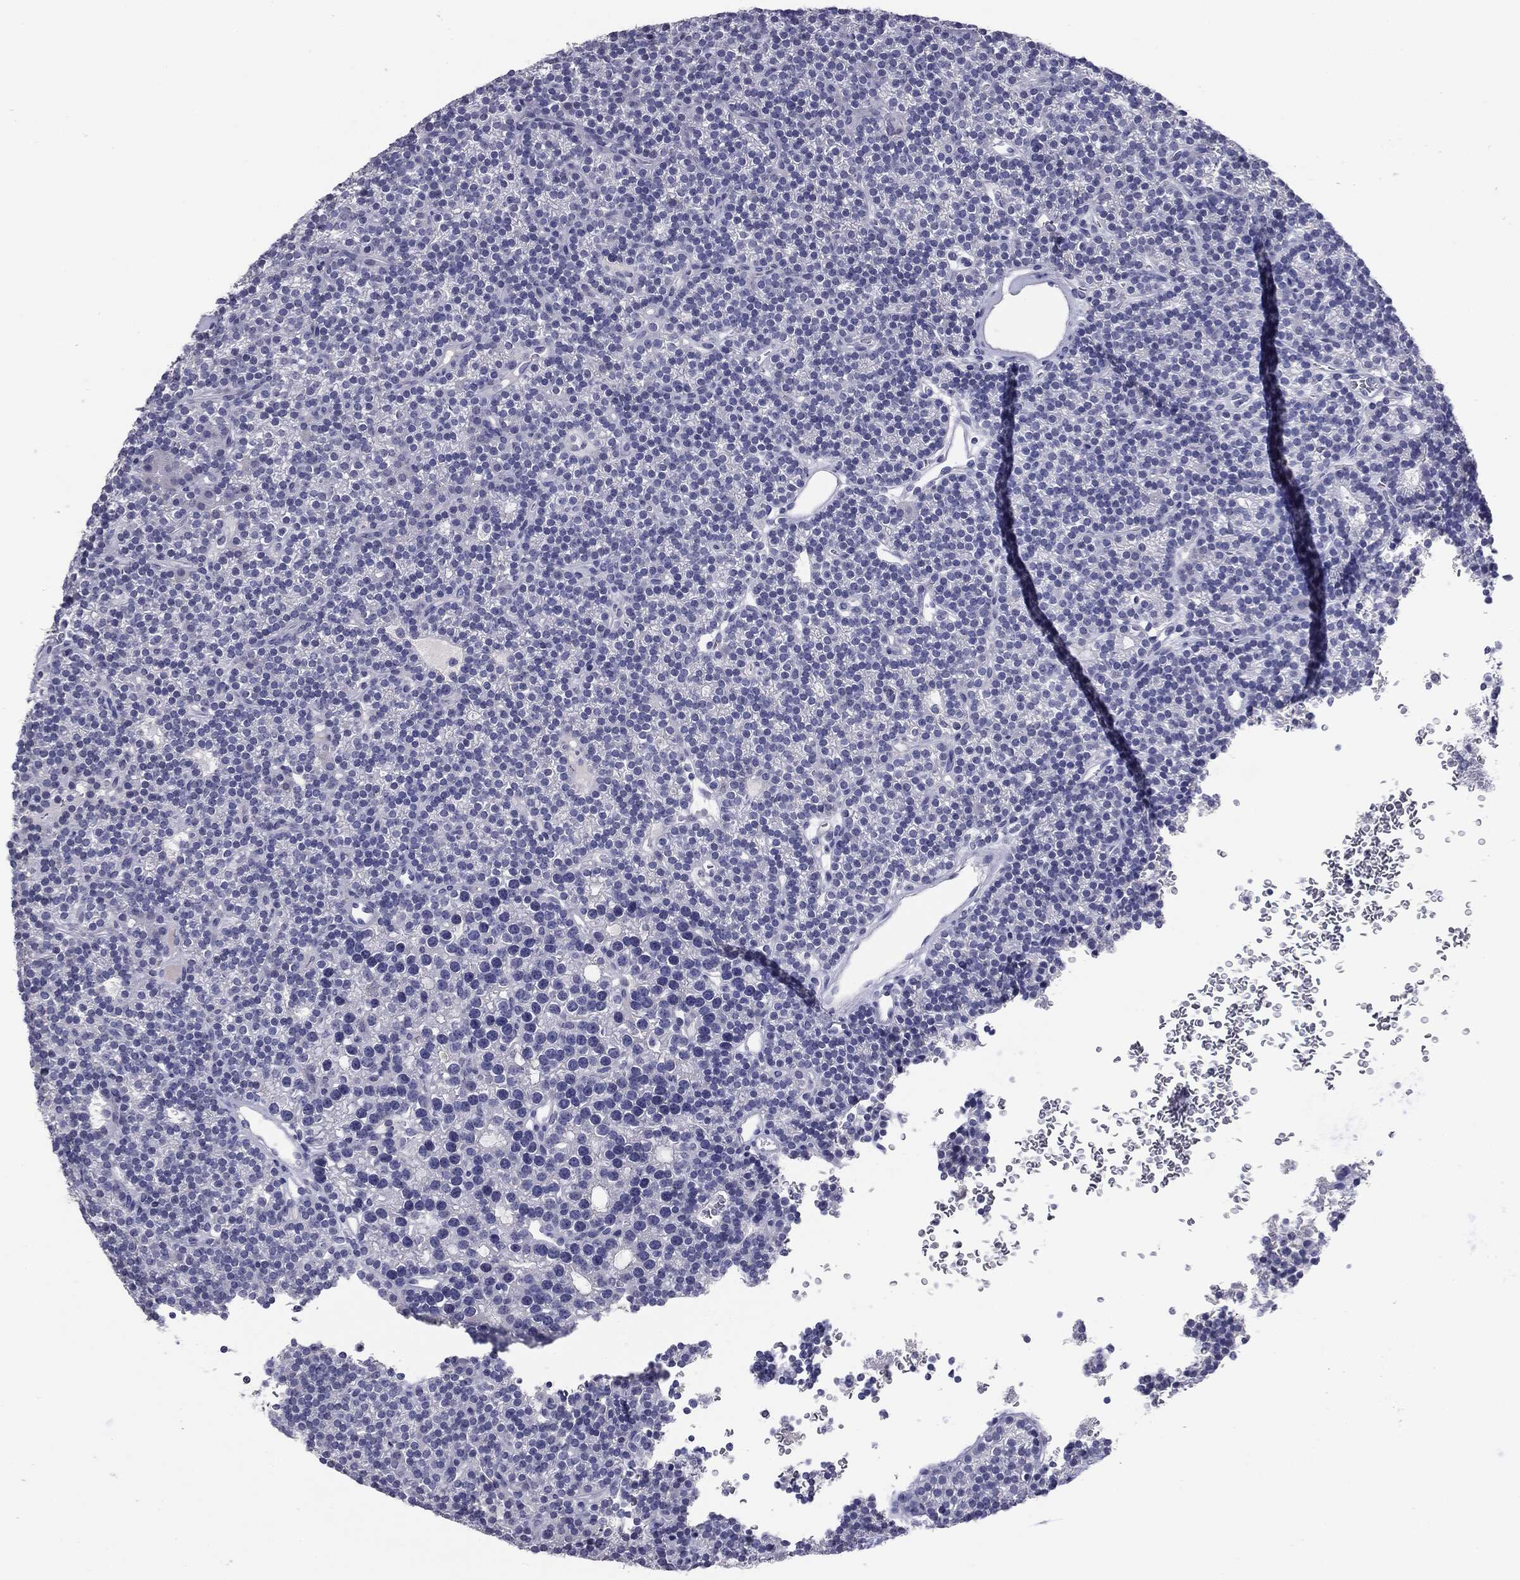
{"staining": {"intensity": "negative", "quantity": "none", "location": "none"}, "tissue": "parathyroid gland", "cell_type": "Glandular cells", "image_type": "normal", "snomed": [{"axis": "morphology", "description": "Normal tissue, NOS"}, {"axis": "topography", "description": "Parathyroid gland"}], "caption": "Glandular cells show no significant protein positivity in benign parathyroid gland.", "gene": "SERPINB4", "patient": {"sex": "female", "age": 42}}